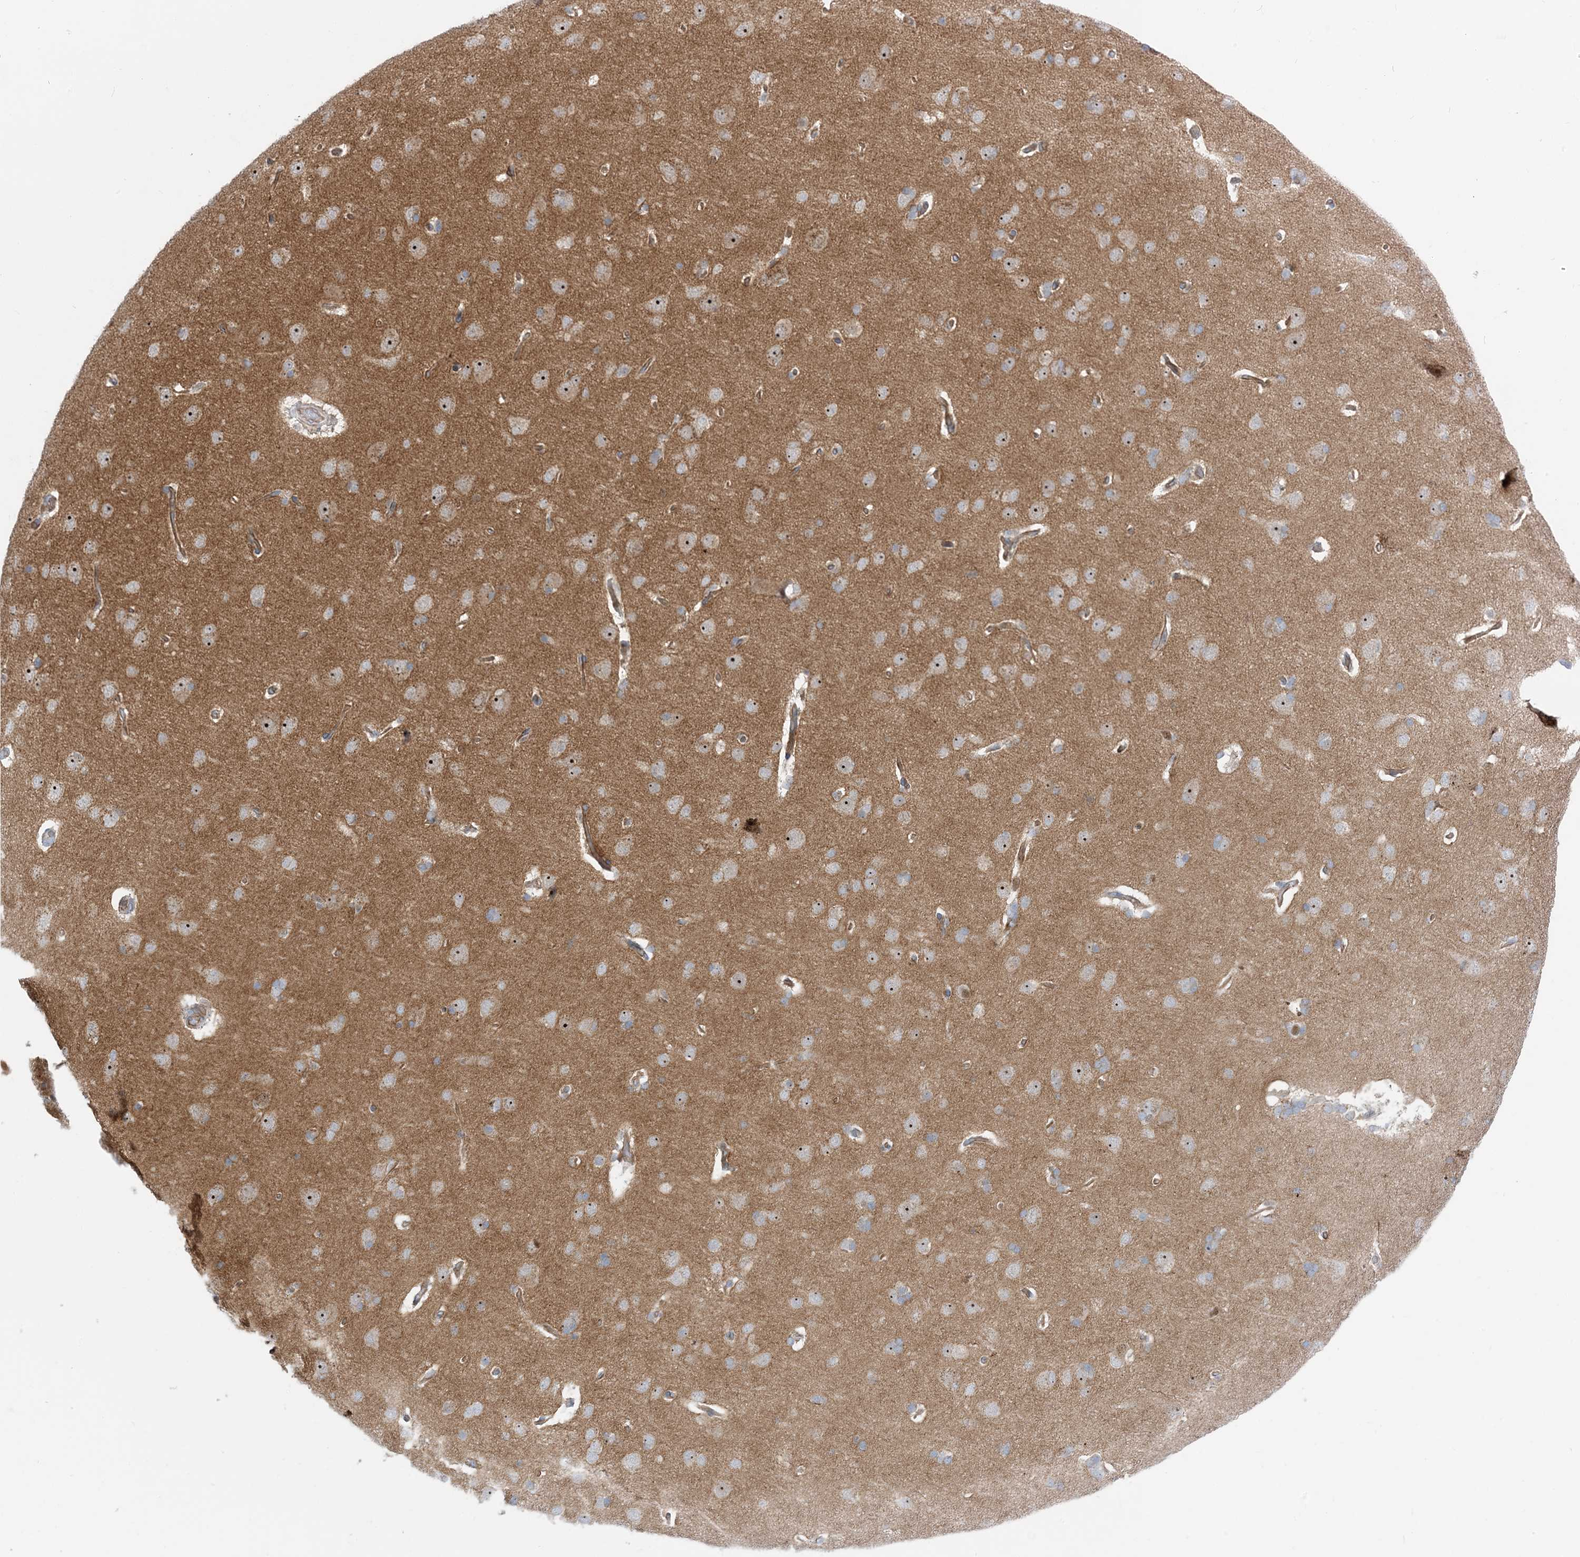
{"staining": {"intensity": "moderate", "quantity": ">75%", "location": "cytoplasmic/membranous"}, "tissue": "cerebral cortex", "cell_type": "Endothelial cells", "image_type": "normal", "snomed": [{"axis": "morphology", "description": "Normal tissue, NOS"}, {"axis": "topography", "description": "Cerebral cortex"}], "caption": "A brown stain shows moderate cytoplasmic/membranous positivity of a protein in endothelial cells of normal cerebral cortex. Nuclei are stained in blue.", "gene": "MARS2", "patient": {"sex": "male", "age": 62}}